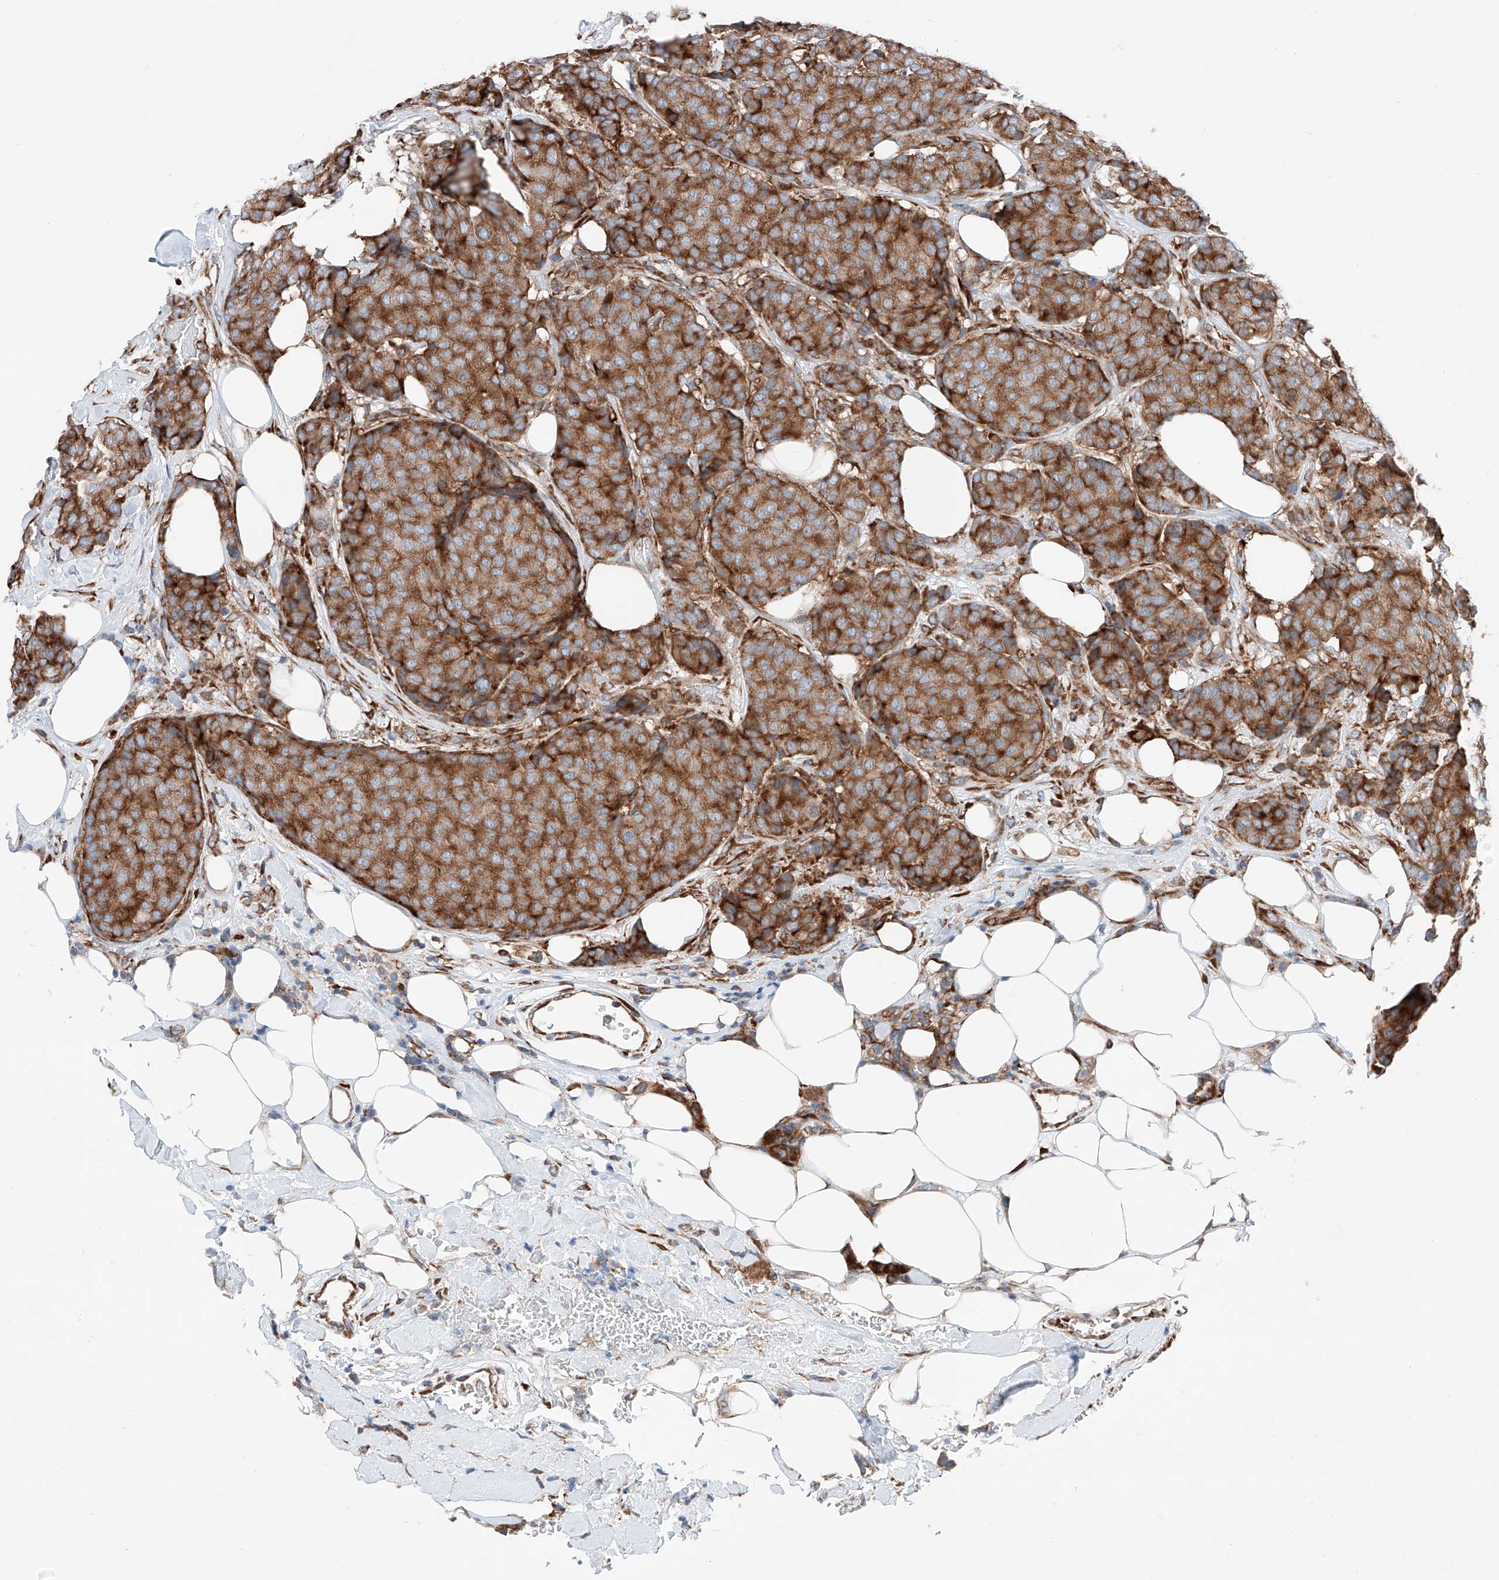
{"staining": {"intensity": "moderate", "quantity": ">75%", "location": "cytoplasmic/membranous"}, "tissue": "breast cancer", "cell_type": "Tumor cells", "image_type": "cancer", "snomed": [{"axis": "morphology", "description": "Duct carcinoma"}, {"axis": "topography", "description": "Breast"}], "caption": "Immunohistochemistry staining of breast cancer (infiltrating ductal carcinoma), which exhibits medium levels of moderate cytoplasmic/membranous staining in about >75% of tumor cells indicating moderate cytoplasmic/membranous protein staining. The staining was performed using DAB (3,3'-diaminobenzidine) (brown) for protein detection and nuclei were counterstained in hematoxylin (blue).", "gene": "CRELD1", "patient": {"sex": "female", "age": 75}}